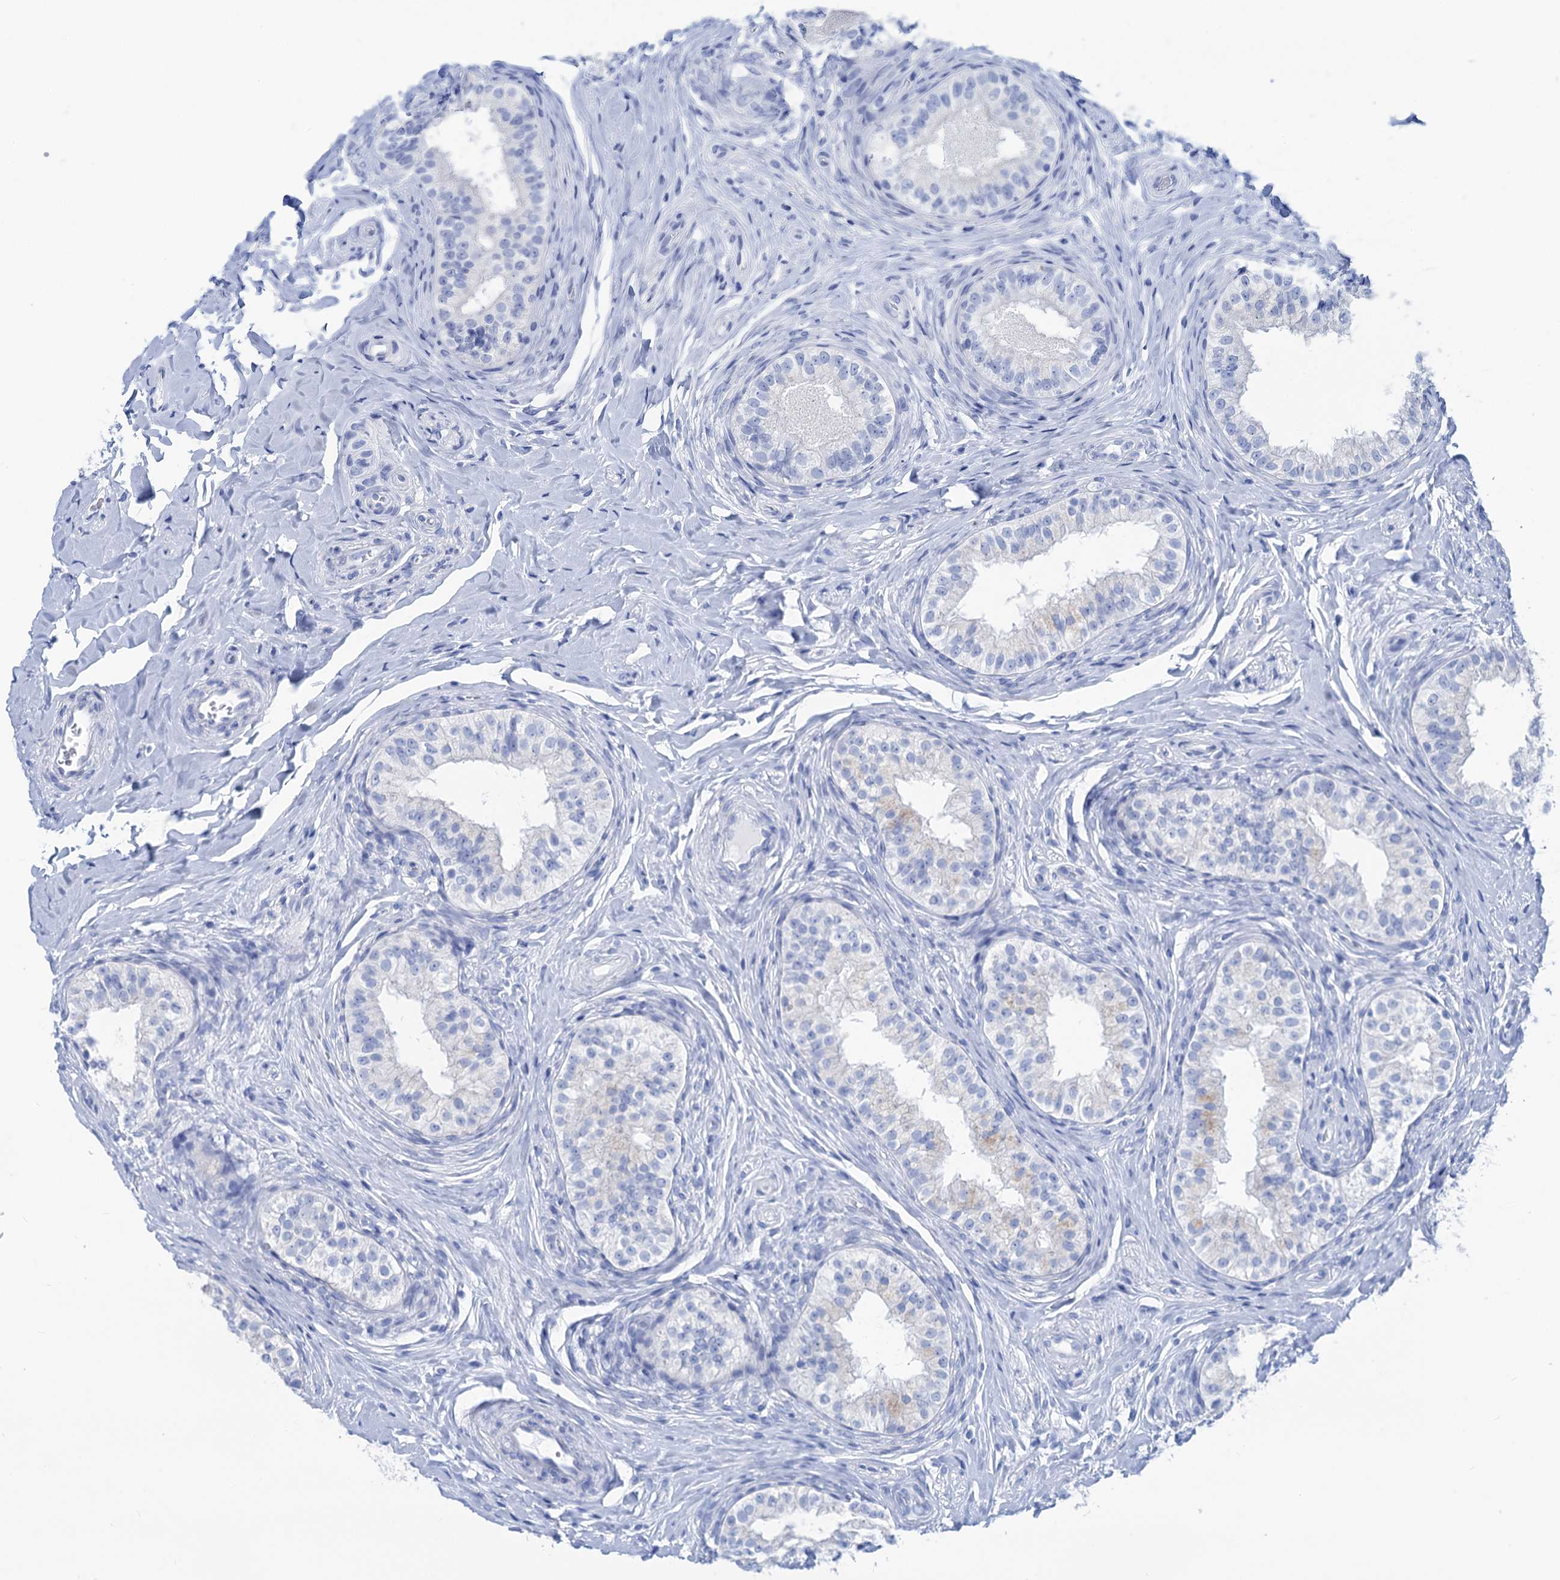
{"staining": {"intensity": "negative", "quantity": "none", "location": "none"}, "tissue": "epididymis", "cell_type": "Glandular cells", "image_type": "normal", "snomed": [{"axis": "morphology", "description": "Normal tissue, NOS"}, {"axis": "topography", "description": "Epididymis"}], "caption": "High power microscopy histopathology image of an IHC histopathology image of normal epididymis, revealing no significant staining in glandular cells.", "gene": "CABYR", "patient": {"sex": "male", "age": 49}}